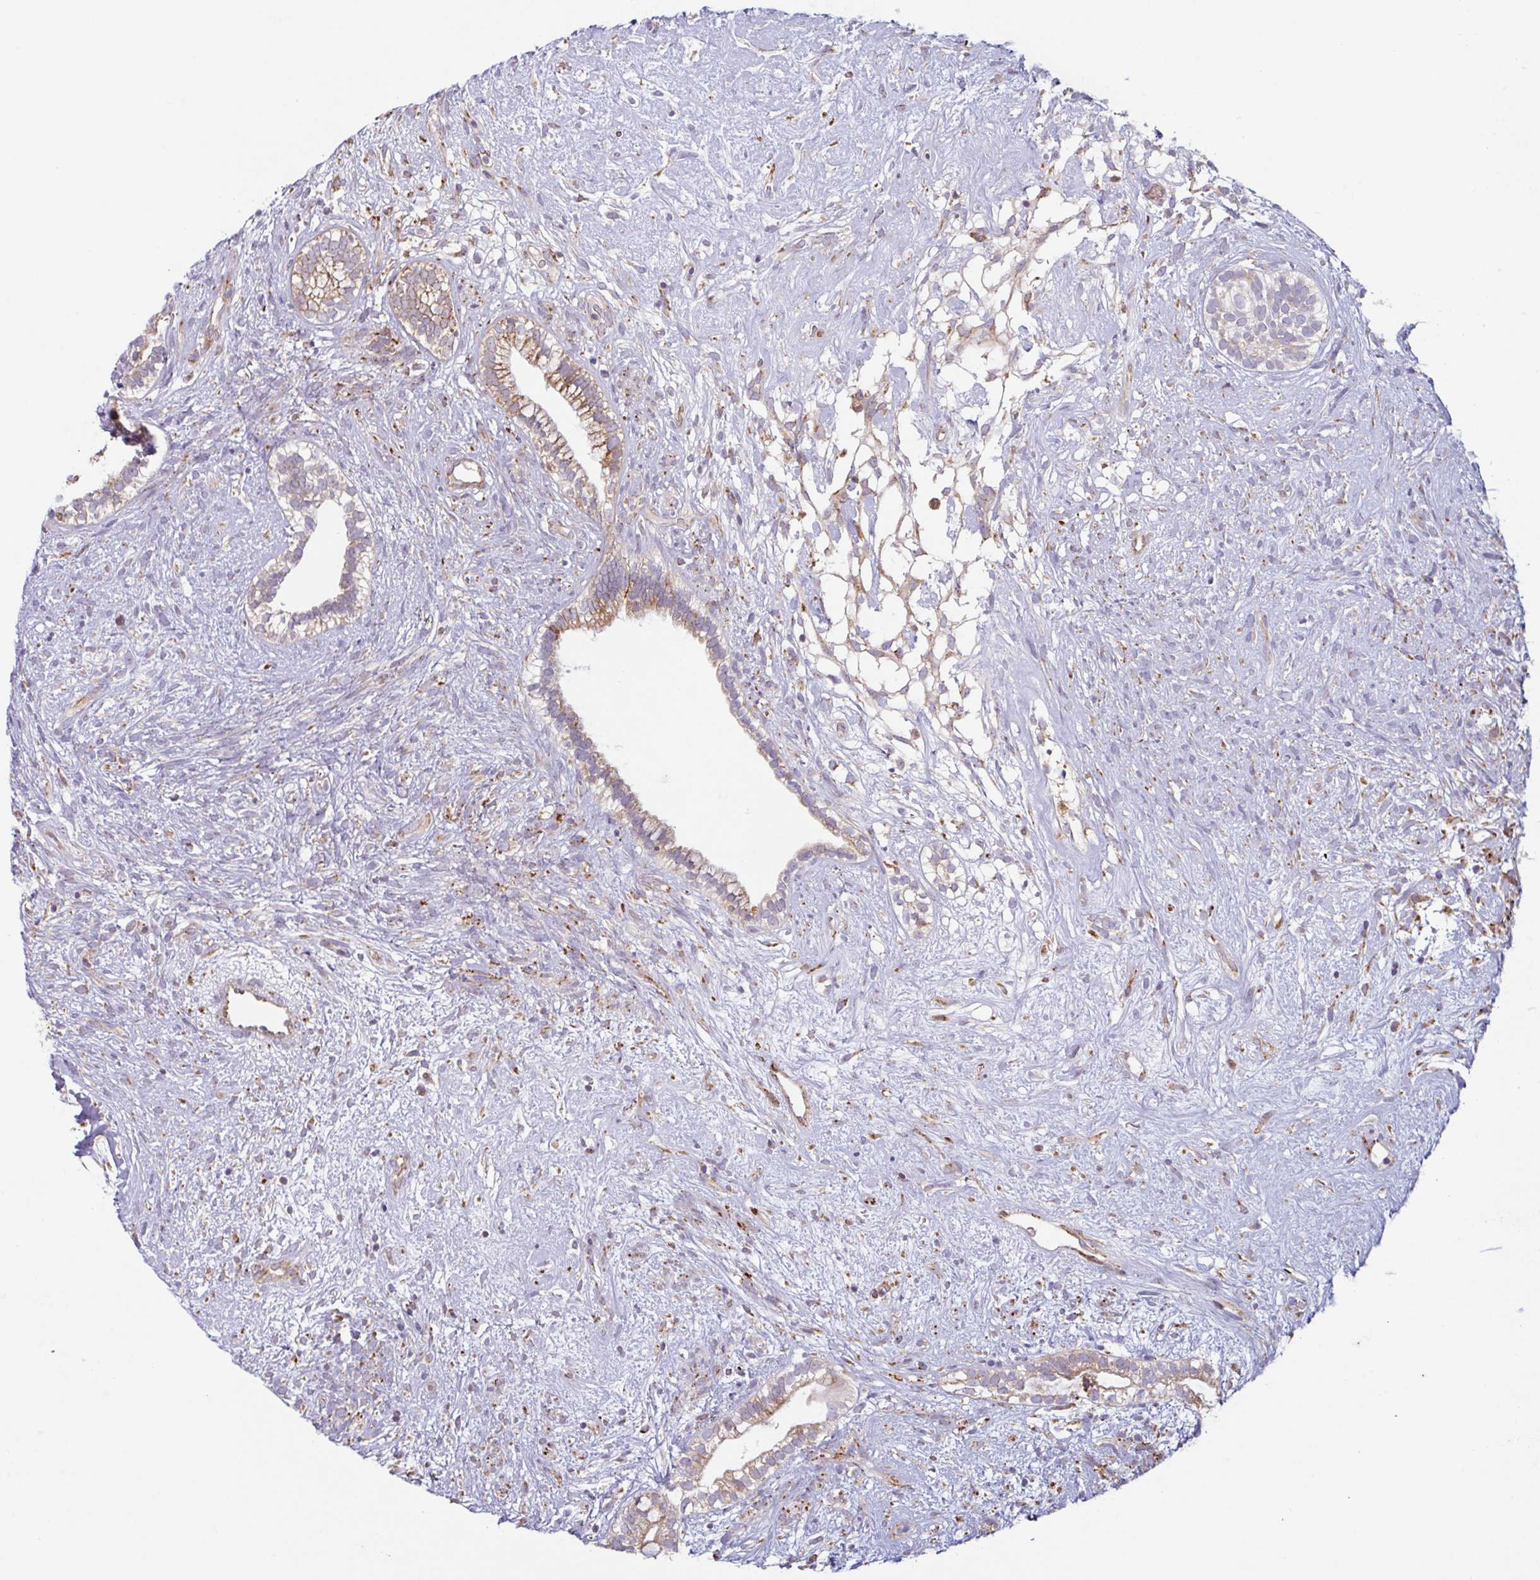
{"staining": {"intensity": "moderate", "quantity": "25%-75%", "location": "cytoplasmic/membranous"}, "tissue": "testis cancer", "cell_type": "Tumor cells", "image_type": "cancer", "snomed": [{"axis": "morphology", "description": "Seminoma, NOS"}, {"axis": "morphology", "description": "Carcinoma, Embryonal, NOS"}, {"axis": "topography", "description": "Testis"}], "caption": "Seminoma (testis) stained with IHC displays moderate cytoplasmic/membranous expression in about 25%-75% of tumor cells.", "gene": "RIT1", "patient": {"sex": "male", "age": 41}}